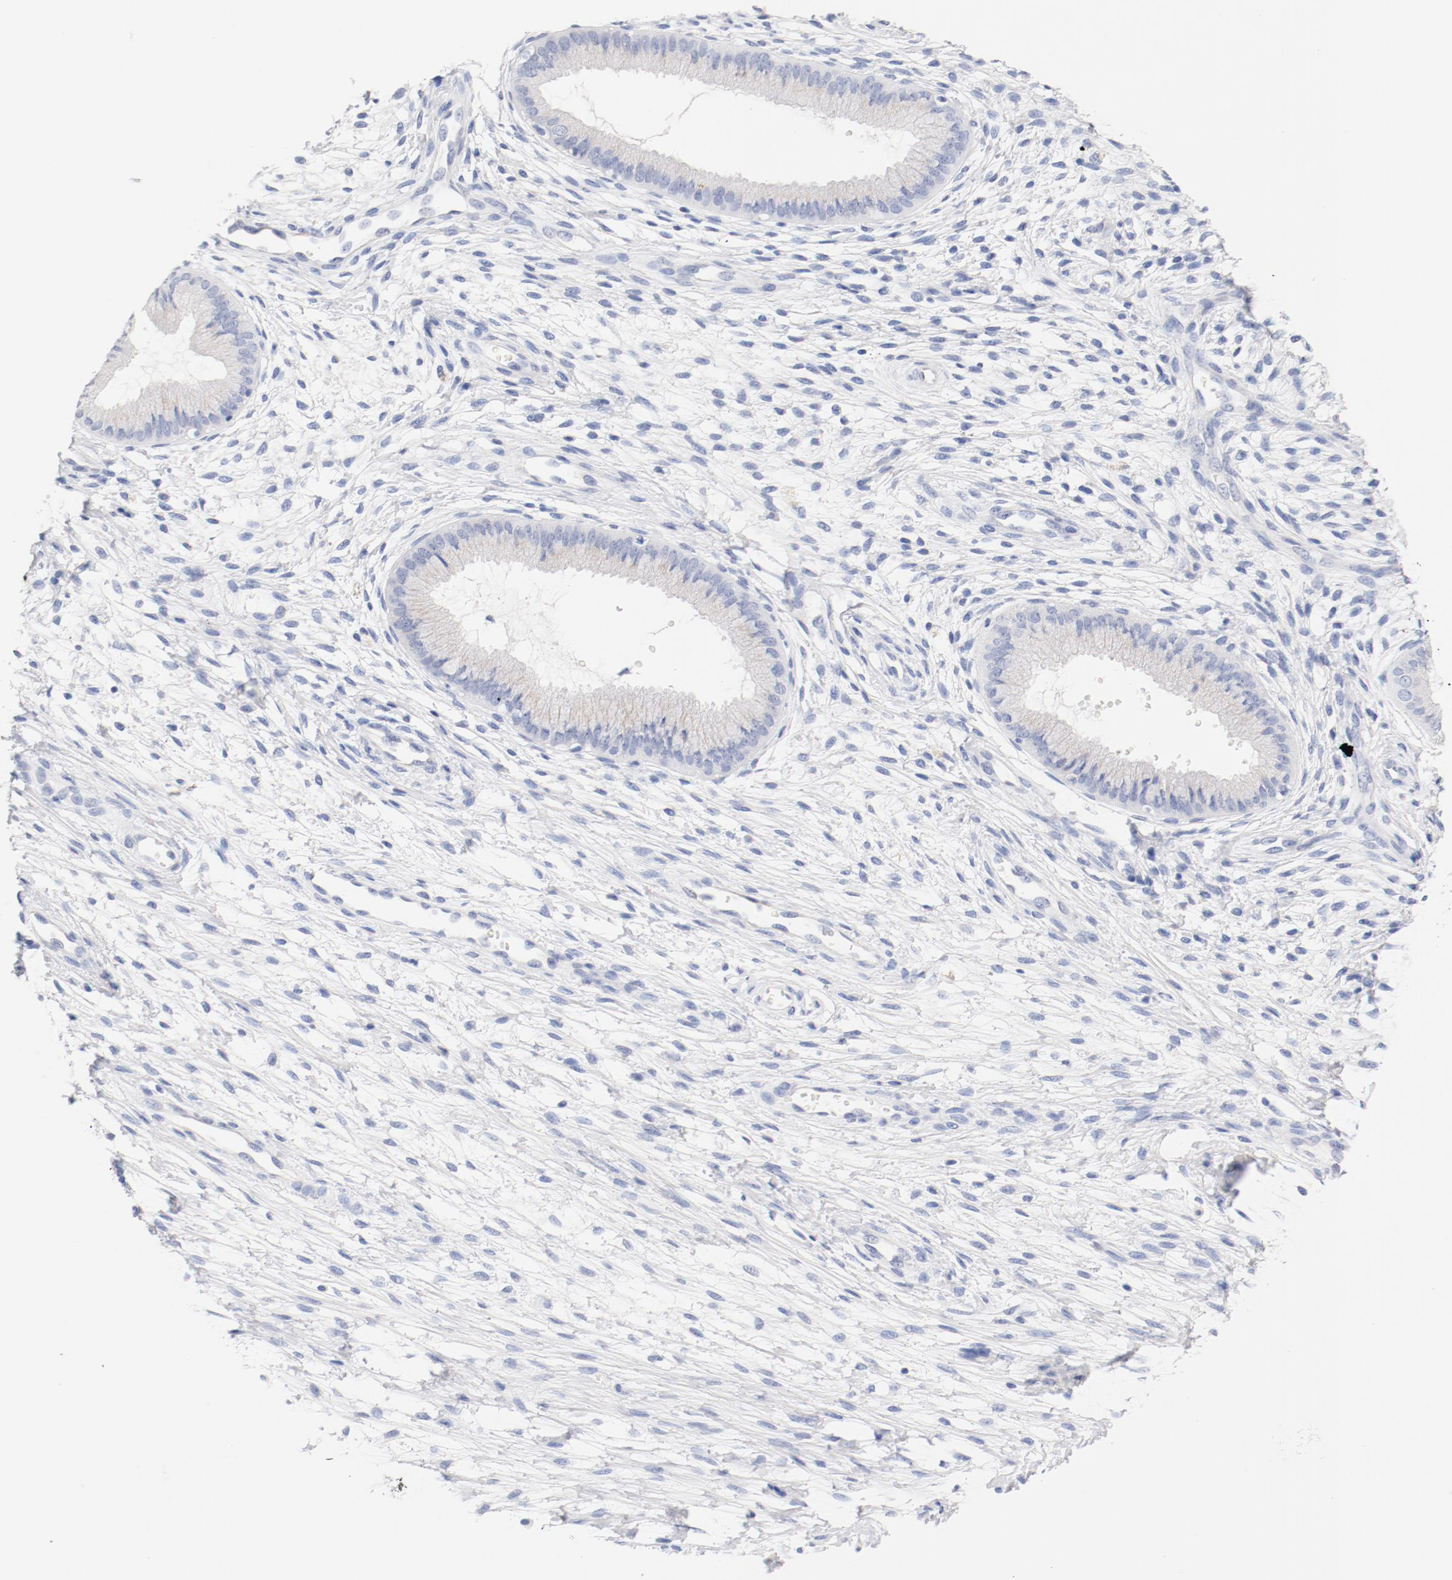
{"staining": {"intensity": "negative", "quantity": "none", "location": "none"}, "tissue": "cervix", "cell_type": "Glandular cells", "image_type": "normal", "snomed": [{"axis": "morphology", "description": "Normal tissue, NOS"}, {"axis": "topography", "description": "Cervix"}], "caption": "This is an immunohistochemistry histopathology image of unremarkable cervix. There is no staining in glandular cells.", "gene": "HOMER1", "patient": {"sex": "female", "age": 39}}